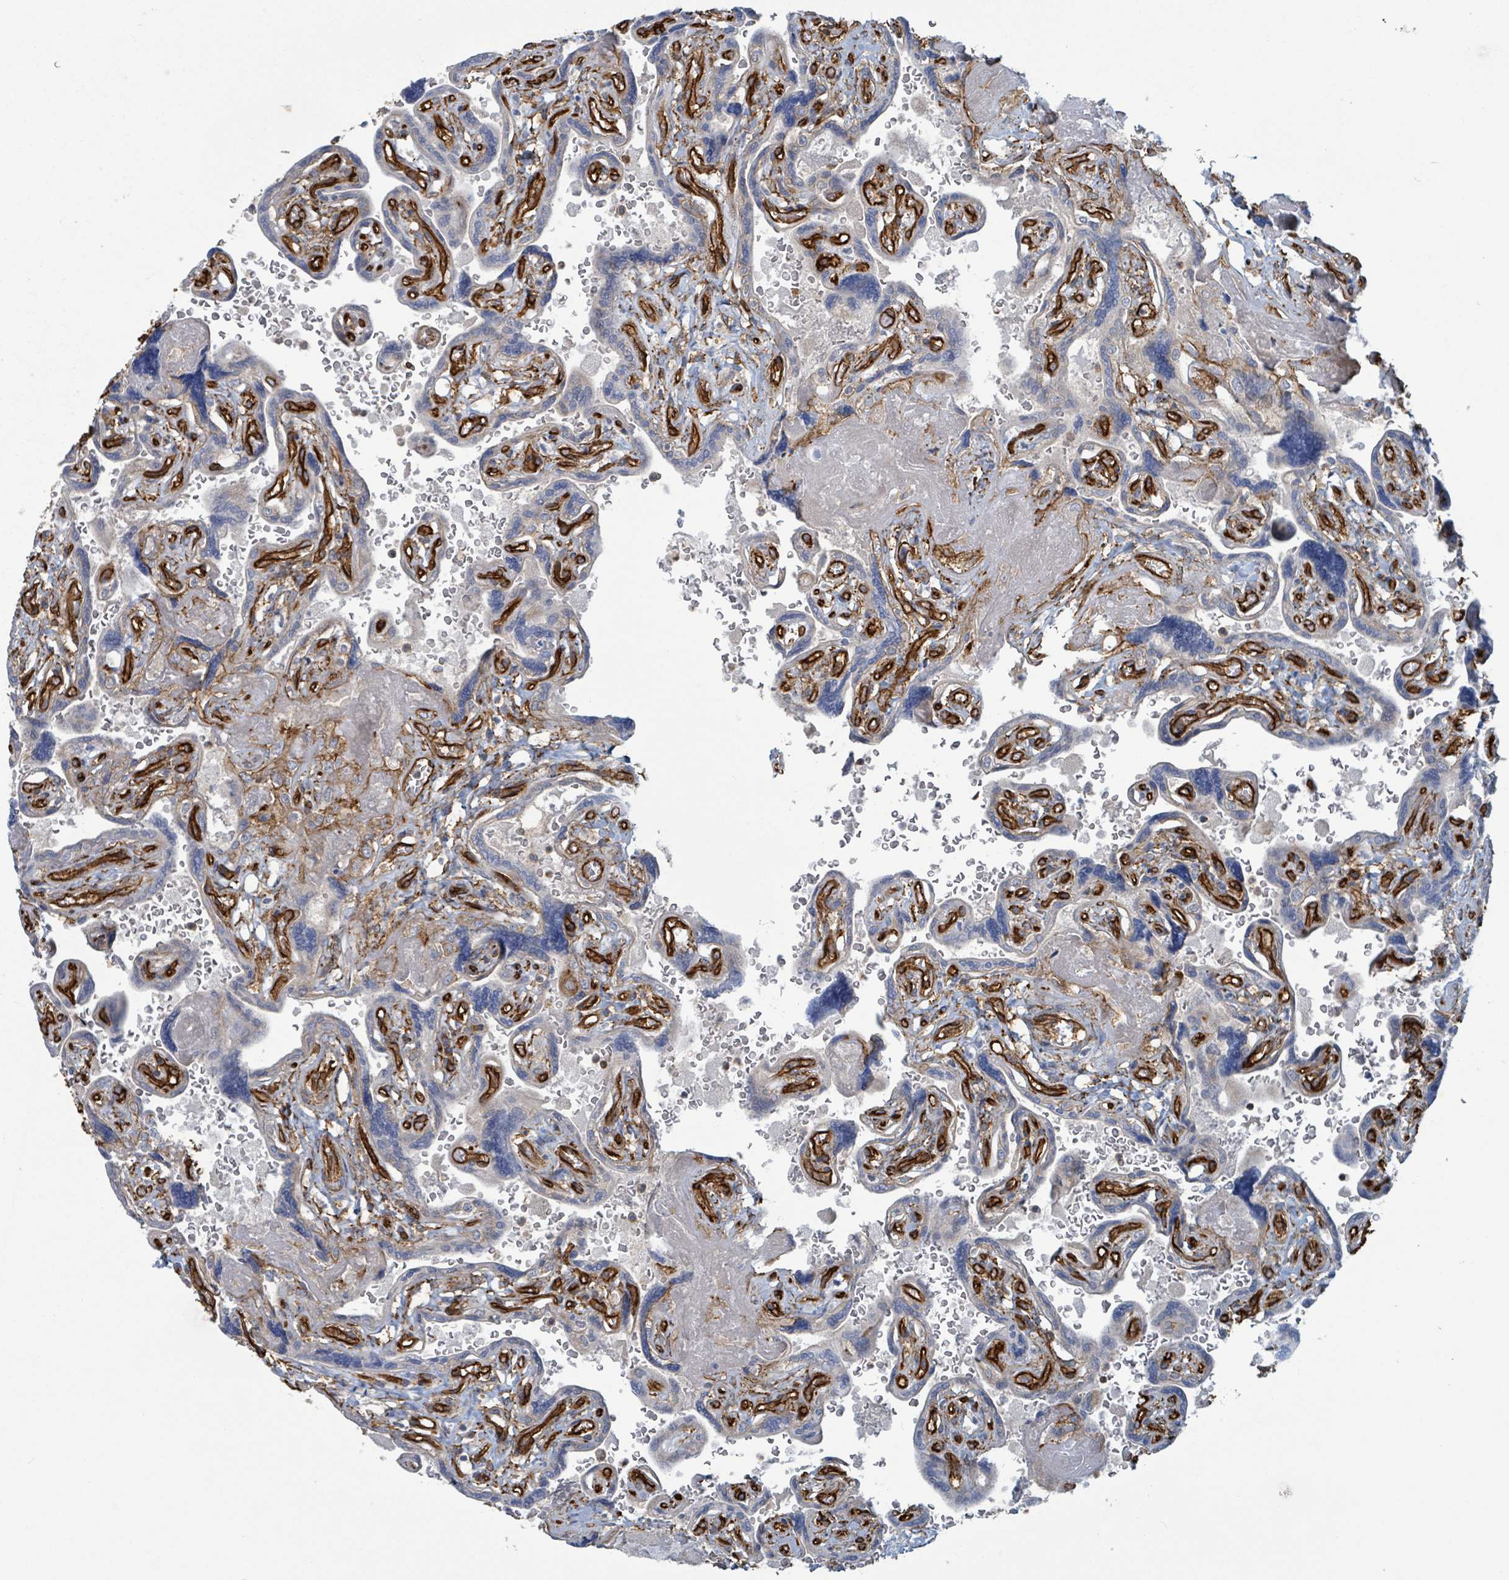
{"staining": {"intensity": "negative", "quantity": "none", "location": "none"}, "tissue": "placenta", "cell_type": "Trophoblastic cells", "image_type": "normal", "snomed": [{"axis": "morphology", "description": "Normal tissue, NOS"}, {"axis": "topography", "description": "Placenta"}], "caption": "A high-resolution micrograph shows IHC staining of benign placenta, which exhibits no significant positivity in trophoblastic cells.", "gene": "LDOC1", "patient": {"sex": "female", "age": 32}}